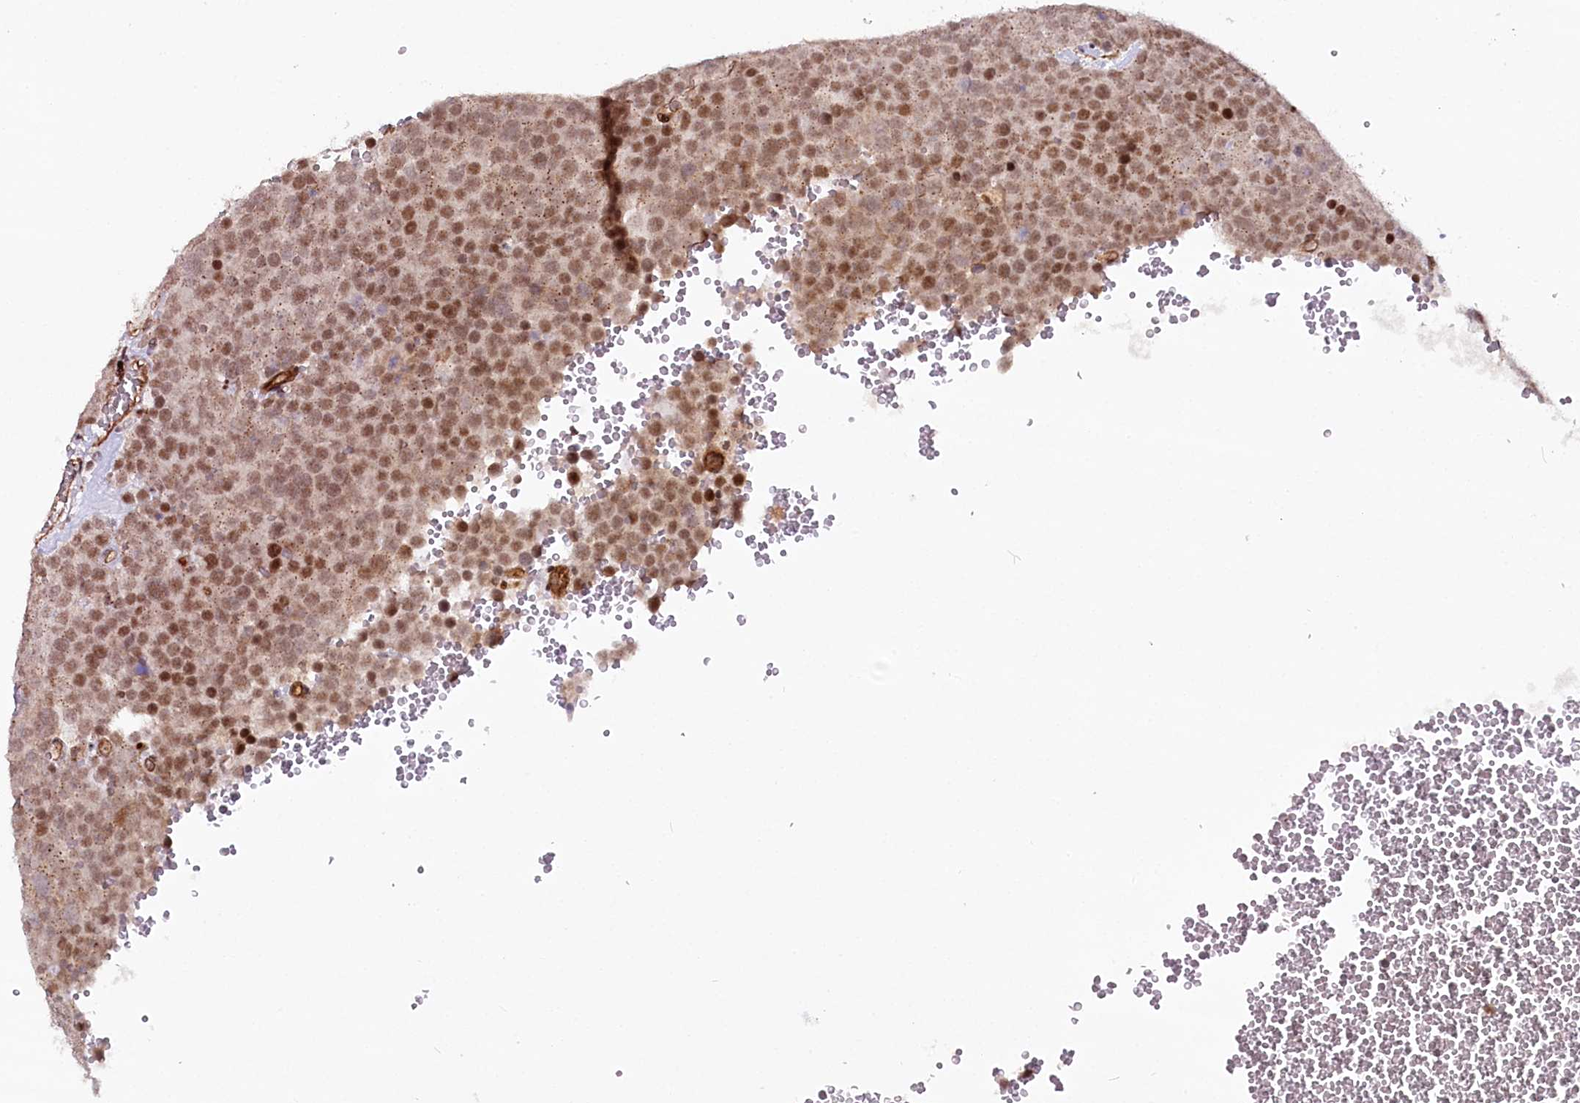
{"staining": {"intensity": "moderate", "quantity": ">75%", "location": "nuclear"}, "tissue": "testis cancer", "cell_type": "Tumor cells", "image_type": "cancer", "snomed": [{"axis": "morphology", "description": "Seminoma, NOS"}, {"axis": "topography", "description": "Testis"}], "caption": "A brown stain highlights moderate nuclear positivity of a protein in human seminoma (testis) tumor cells. The protein is stained brown, and the nuclei are stained in blue (DAB IHC with brightfield microscopy, high magnification).", "gene": "COPG1", "patient": {"sex": "male", "age": 71}}